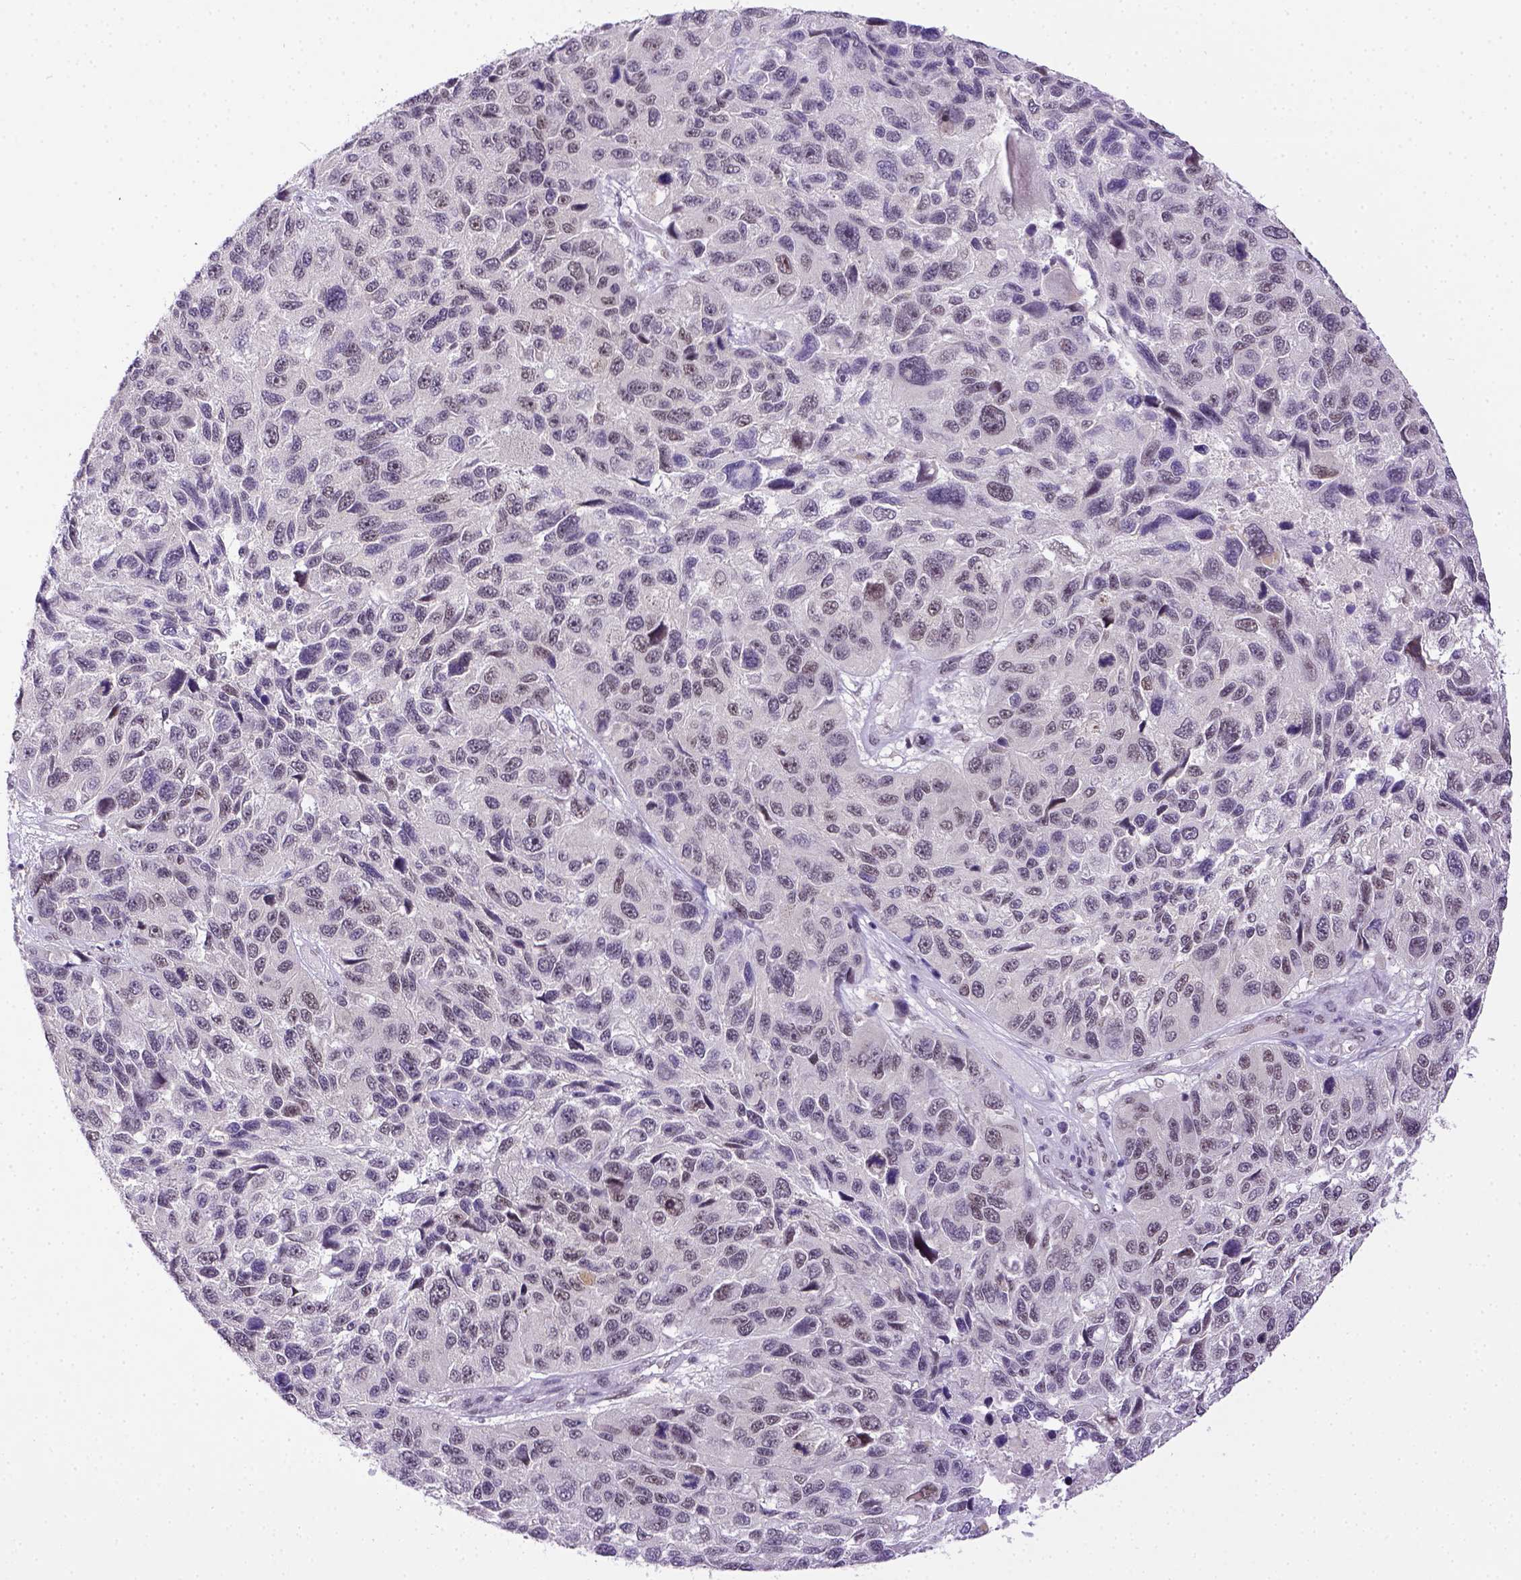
{"staining": {"intensity": "weak", "quantity": "<25%", "location": "nuclear"}, "tissue": "melanoma", "cell_type": "Tumor cells", "image_type": "cancer", "snomed": [{"axis": "morphology", "description": "Malignant melanoma, NOS"}, {"axis": "topography", "description": "Skin"}], "caption": "Photomicrograph shows no significant protein positivity in tumor cells of melanoma. (DAB immunohistochemistry with hematoxylin counter stain).", "gene": "ERCC1", "patient": {"sex": "male", "age": 53}}